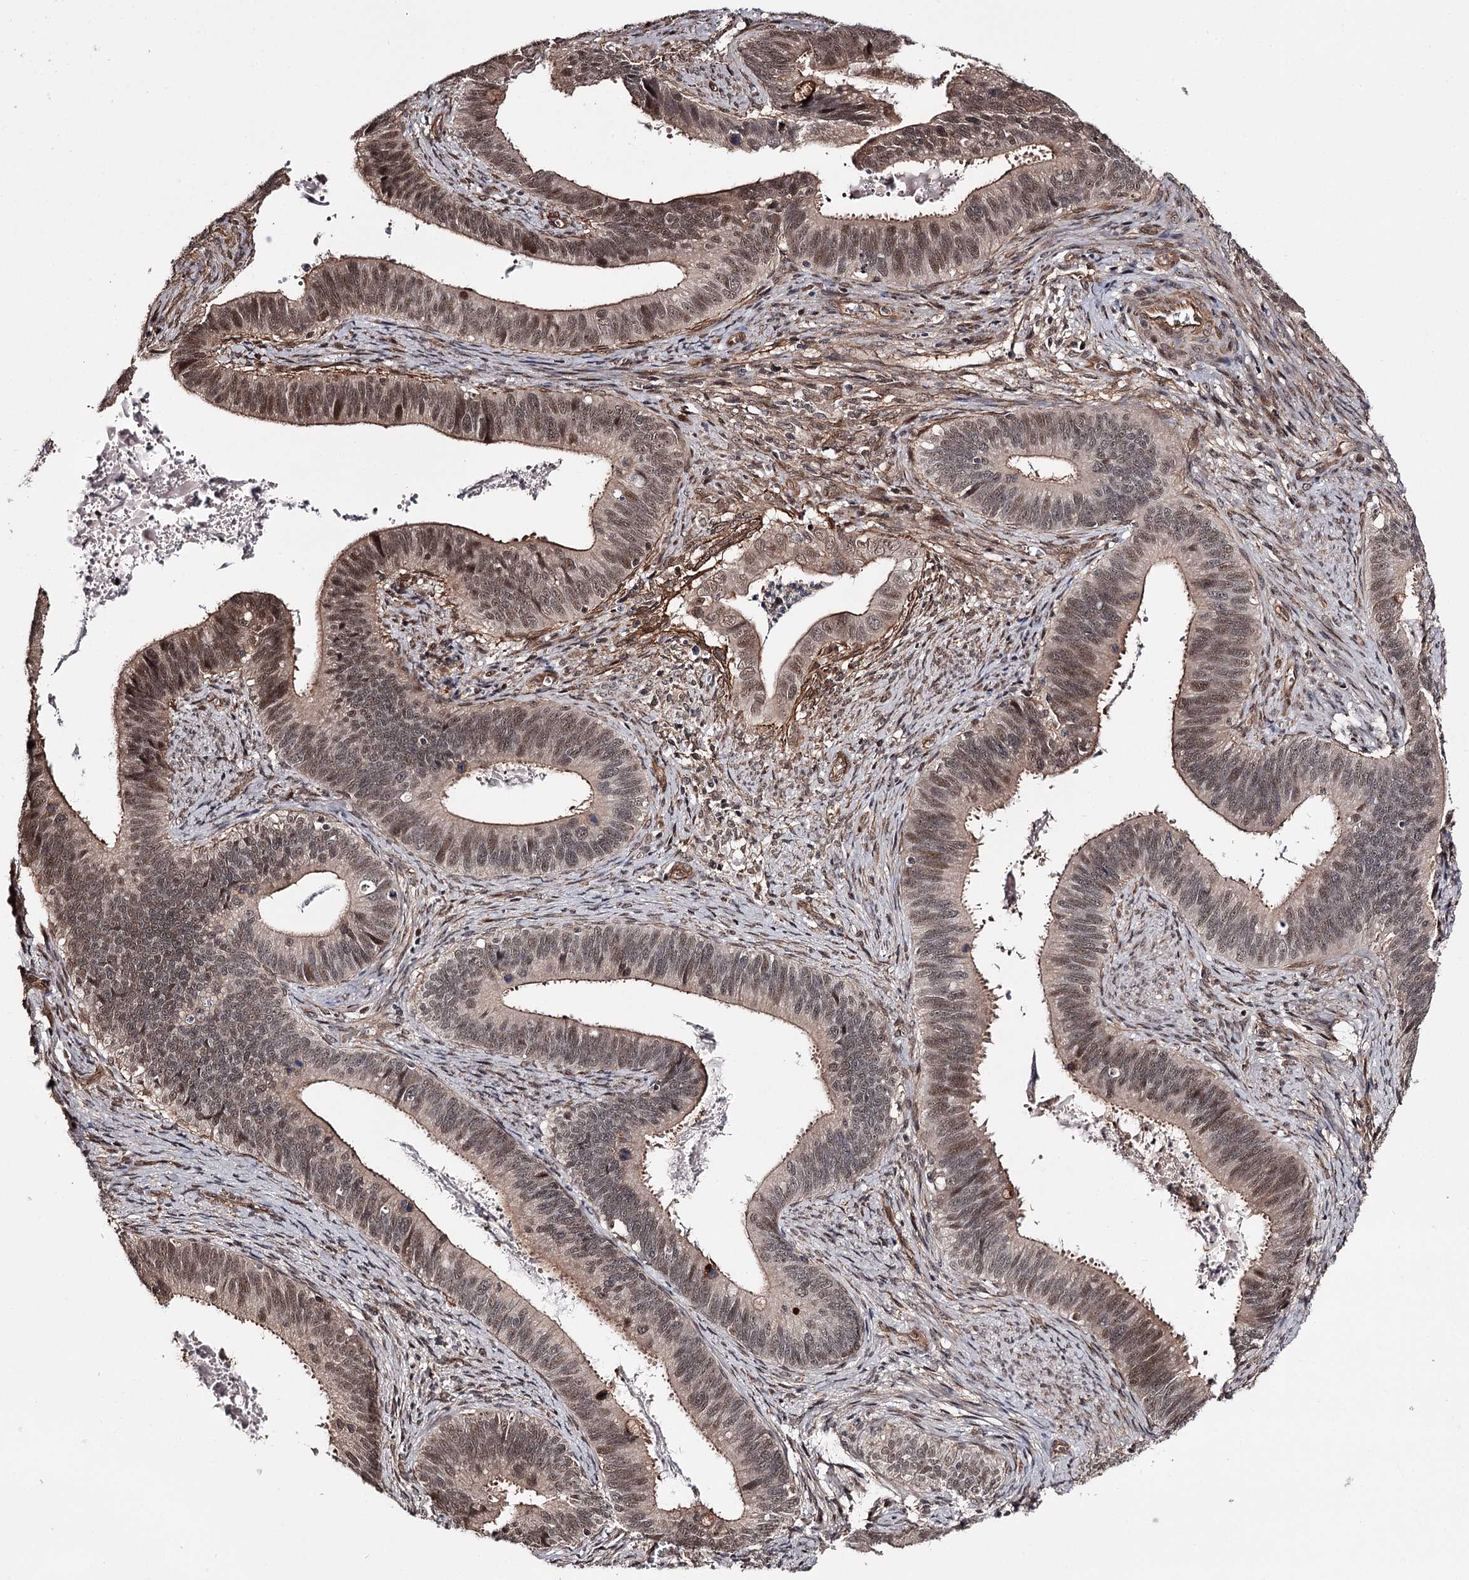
{"staining": {"intensity": "moderate", "quantity": ">75%", "location": "cytoplasmic/membranous,nuclear"}, "tissue": "cervical cancer", "cell_type": "Tumor cells", "image_type": "cancer", "snomed": [{"axis": "morphology", "description": "Adenocarcinoma, NOS"}, {"axis": "topography", "description": "Cervix"}], "caption": "Moderate cytoplasmic/membranous and nuclear protein expression is present in approximately >75% of tumor cells in cervical cancer (adenocarcinoma).", "gene": "TTC33", "patient": {"sex": "female", "age": 42}}